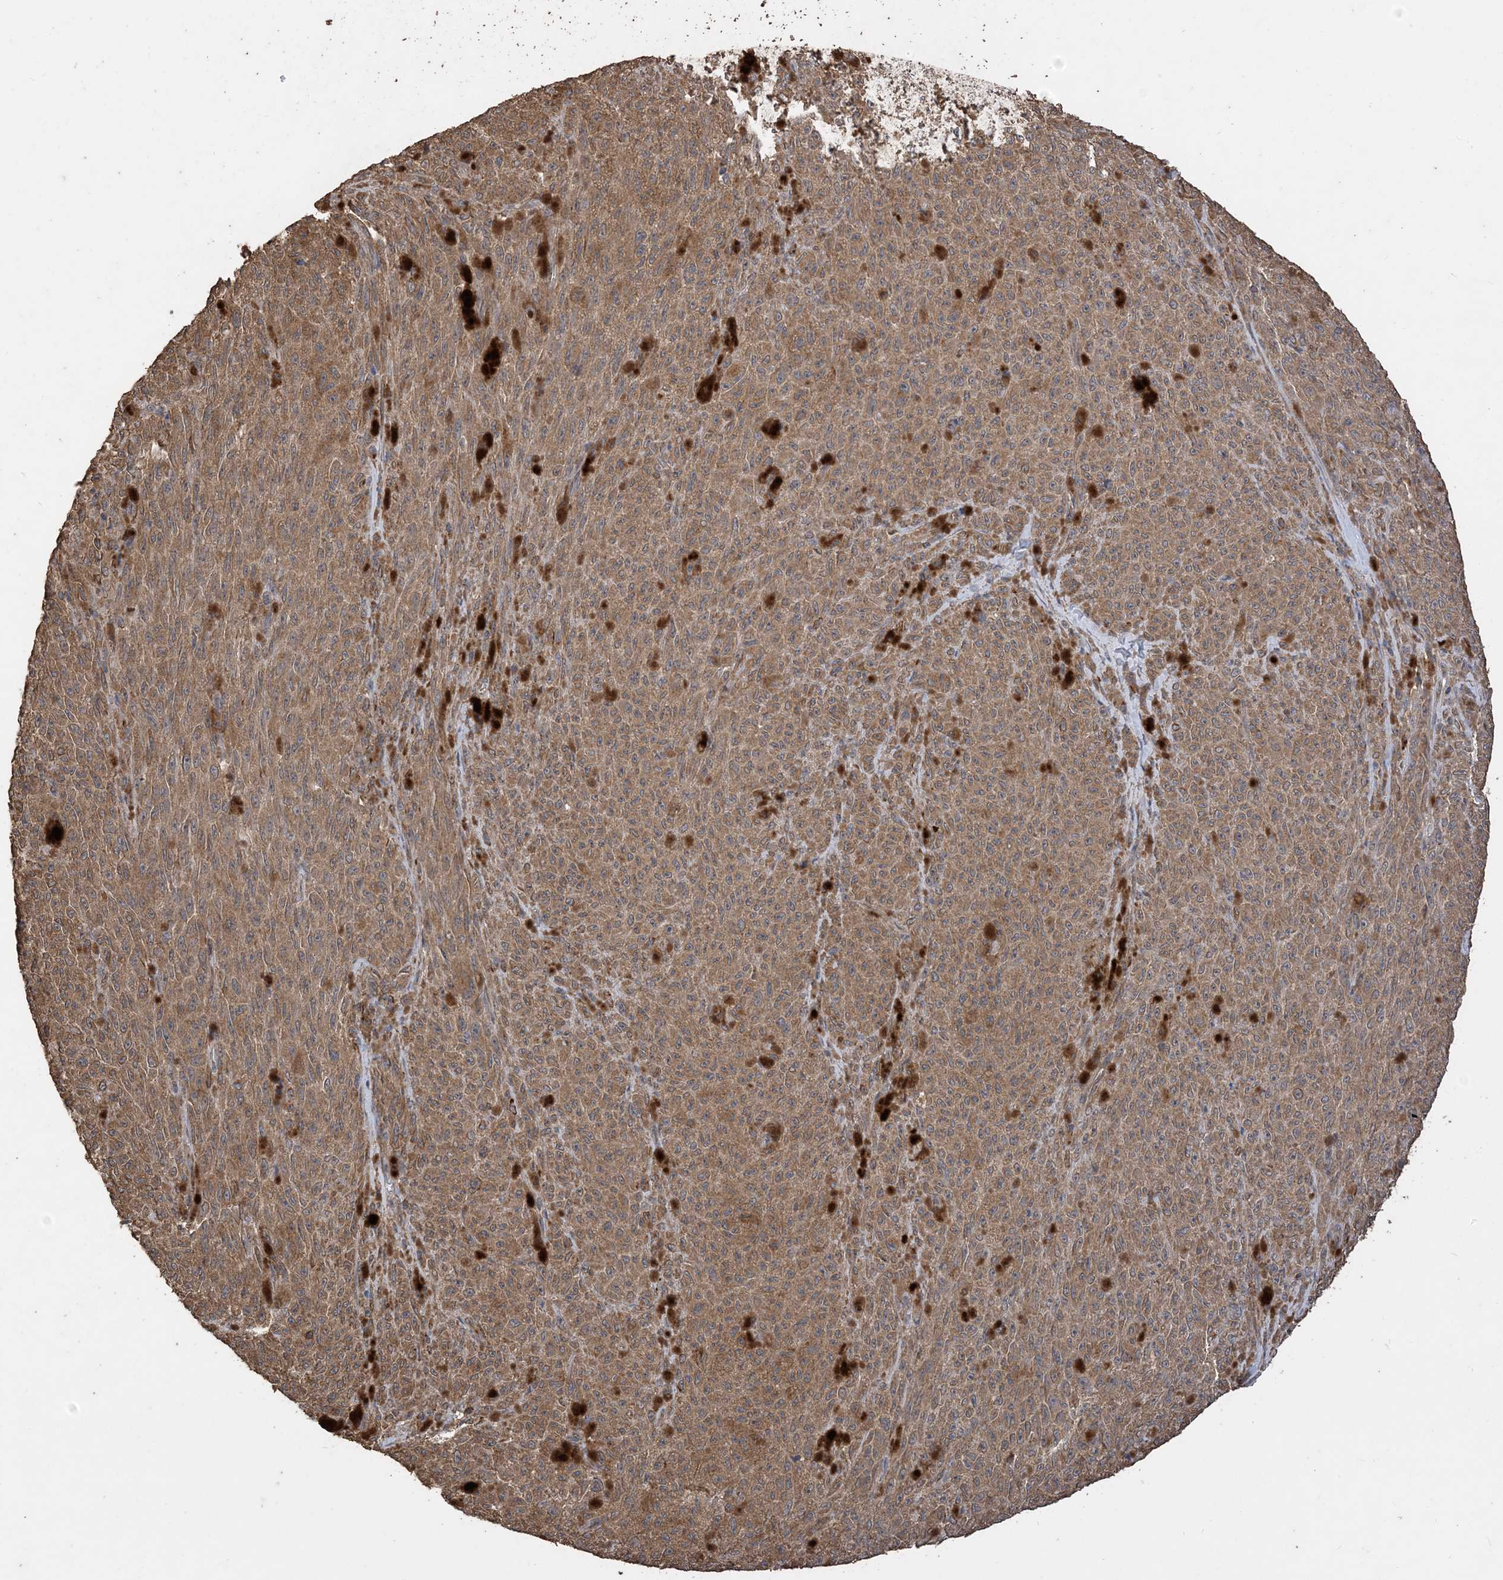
{"staining": {"intensity": "moderate", "quantity": ">75%", "location": "cytoplasmic/membranous"}, "tissue": "melanoma", "cell_type": "Tumor cells", "image_type": "cancer", "snomed": [{"axis": "morphology", "description": "Malignant melanoma, NOS"}, {"axis": "topography", "description": "Skin"}], "caption": "Malignant melanoma stained with DAB immunohistochemistry (IHC) demonstrates medium levels of moderate cytoplasmic/membranous positivity in approximately >75% of tumor cells. (brown staining indicates protein expression, while blue staining denotes nuclei).", "gene": "ZKSCAN5", "patient": {"sex": "female", "age": 82}}